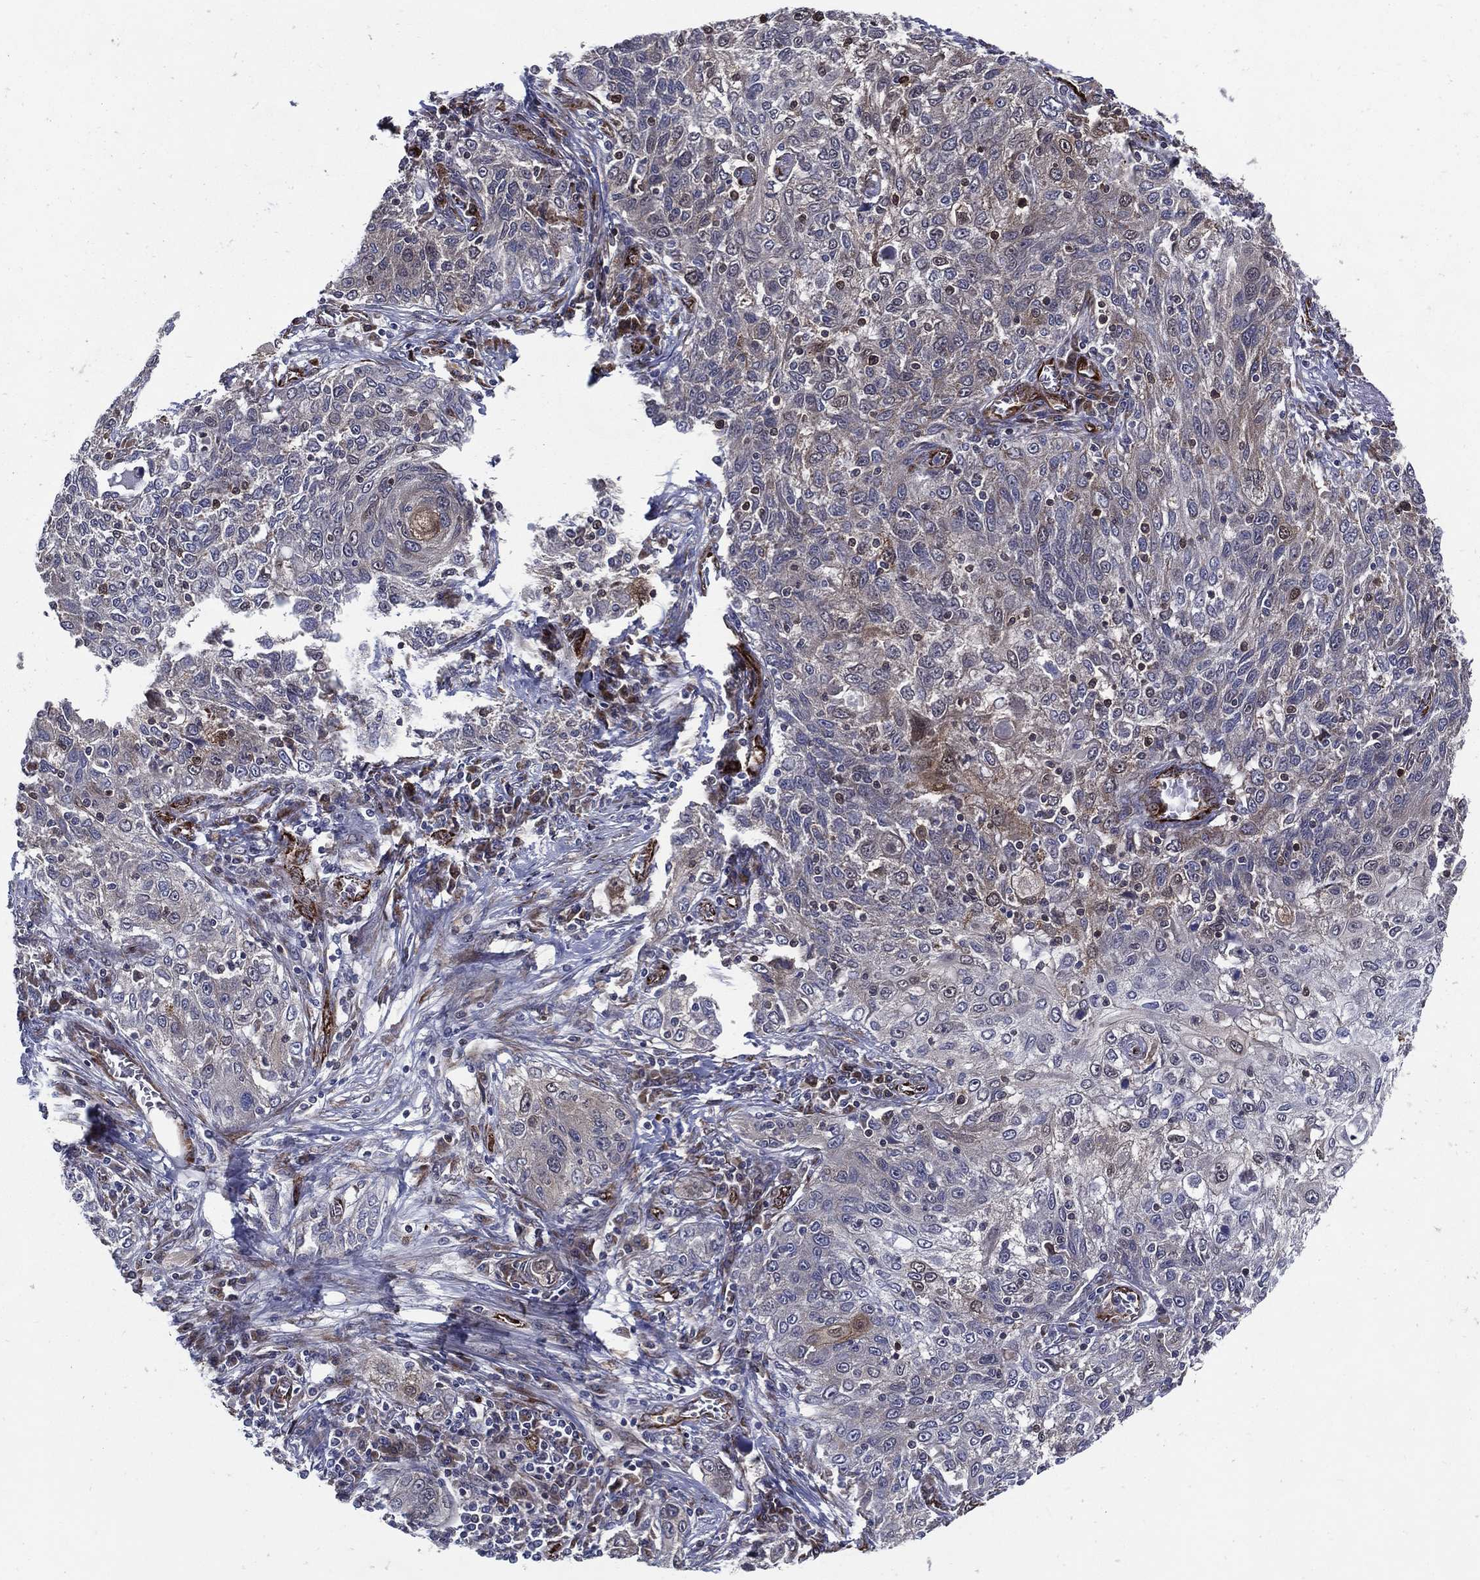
{"staining": {"intensity": "negative", "quantity": "none", "location": "none"}, "tissue": "lung cancer", "cell_type": "Tumor cells", "image_type": "cancer", "snomed": [{"axis": "morphology", "description": "Squamous cell carcinoma, NOS"}, {"axis": "topography", "description": "Lung"}], "caption": "High power microscopy histopathology image of an immunohistochemistry micrograph of lung cancer, revealing no significant positivity in tumor cells.", "gene": "ARHGAP11A", "patient": {"sex": "female", "age": 69}}